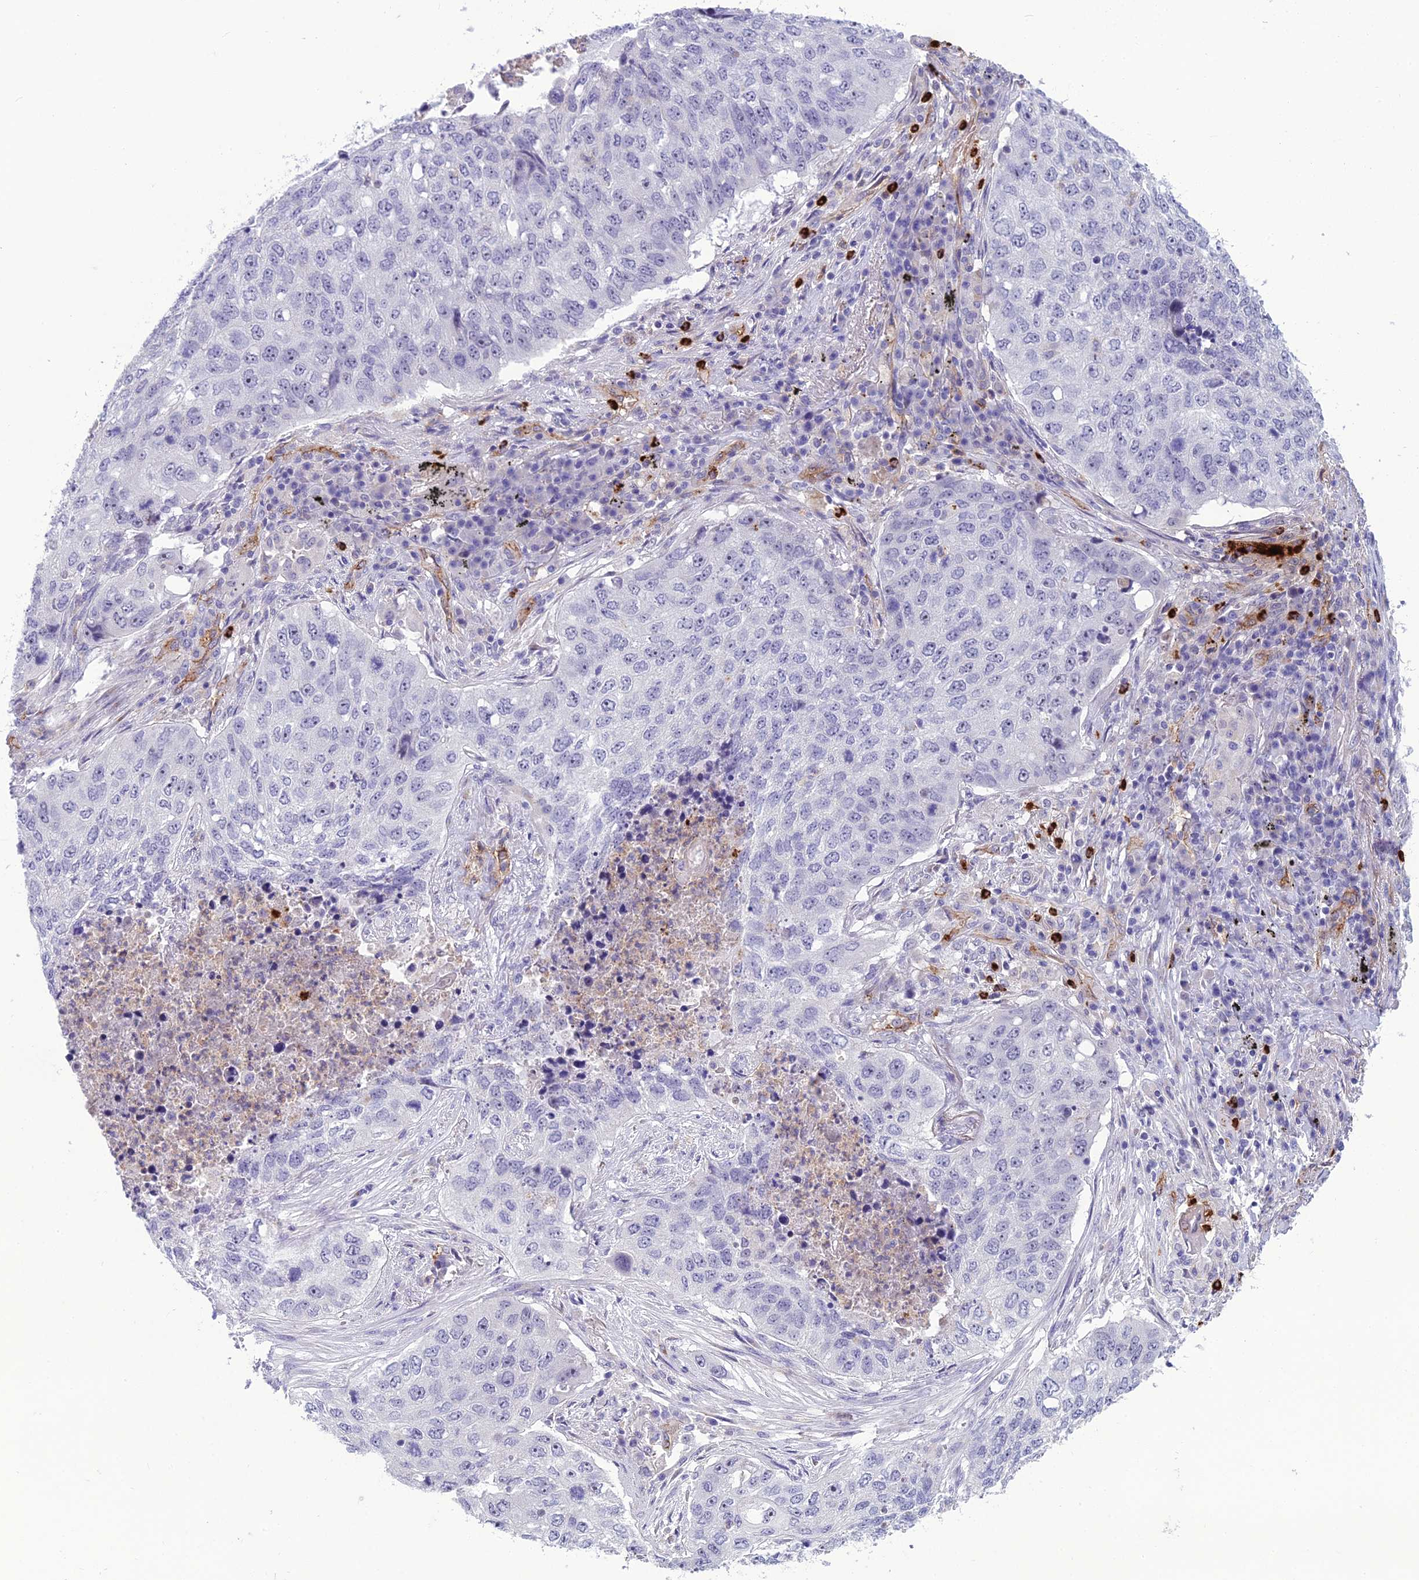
{"staining": {"intensity": "negative", "quantity": "none", "location": "none"}, "tissue": "lung cancer", "cell_type": "Tumor cells", "image_type": "cancer", "snomed": [{"axis": "morphology", "description": "Squamous cell carcinoma, NOS"}, {"axis": "topography", "description": "Lung"}], "caption": "A photomicrograph of human lung cancer (squamous cell carcinoma) is negative for staining in tumor cells.", "gene": "BBS7", "patient": {"sex": "female", "age": 63}}